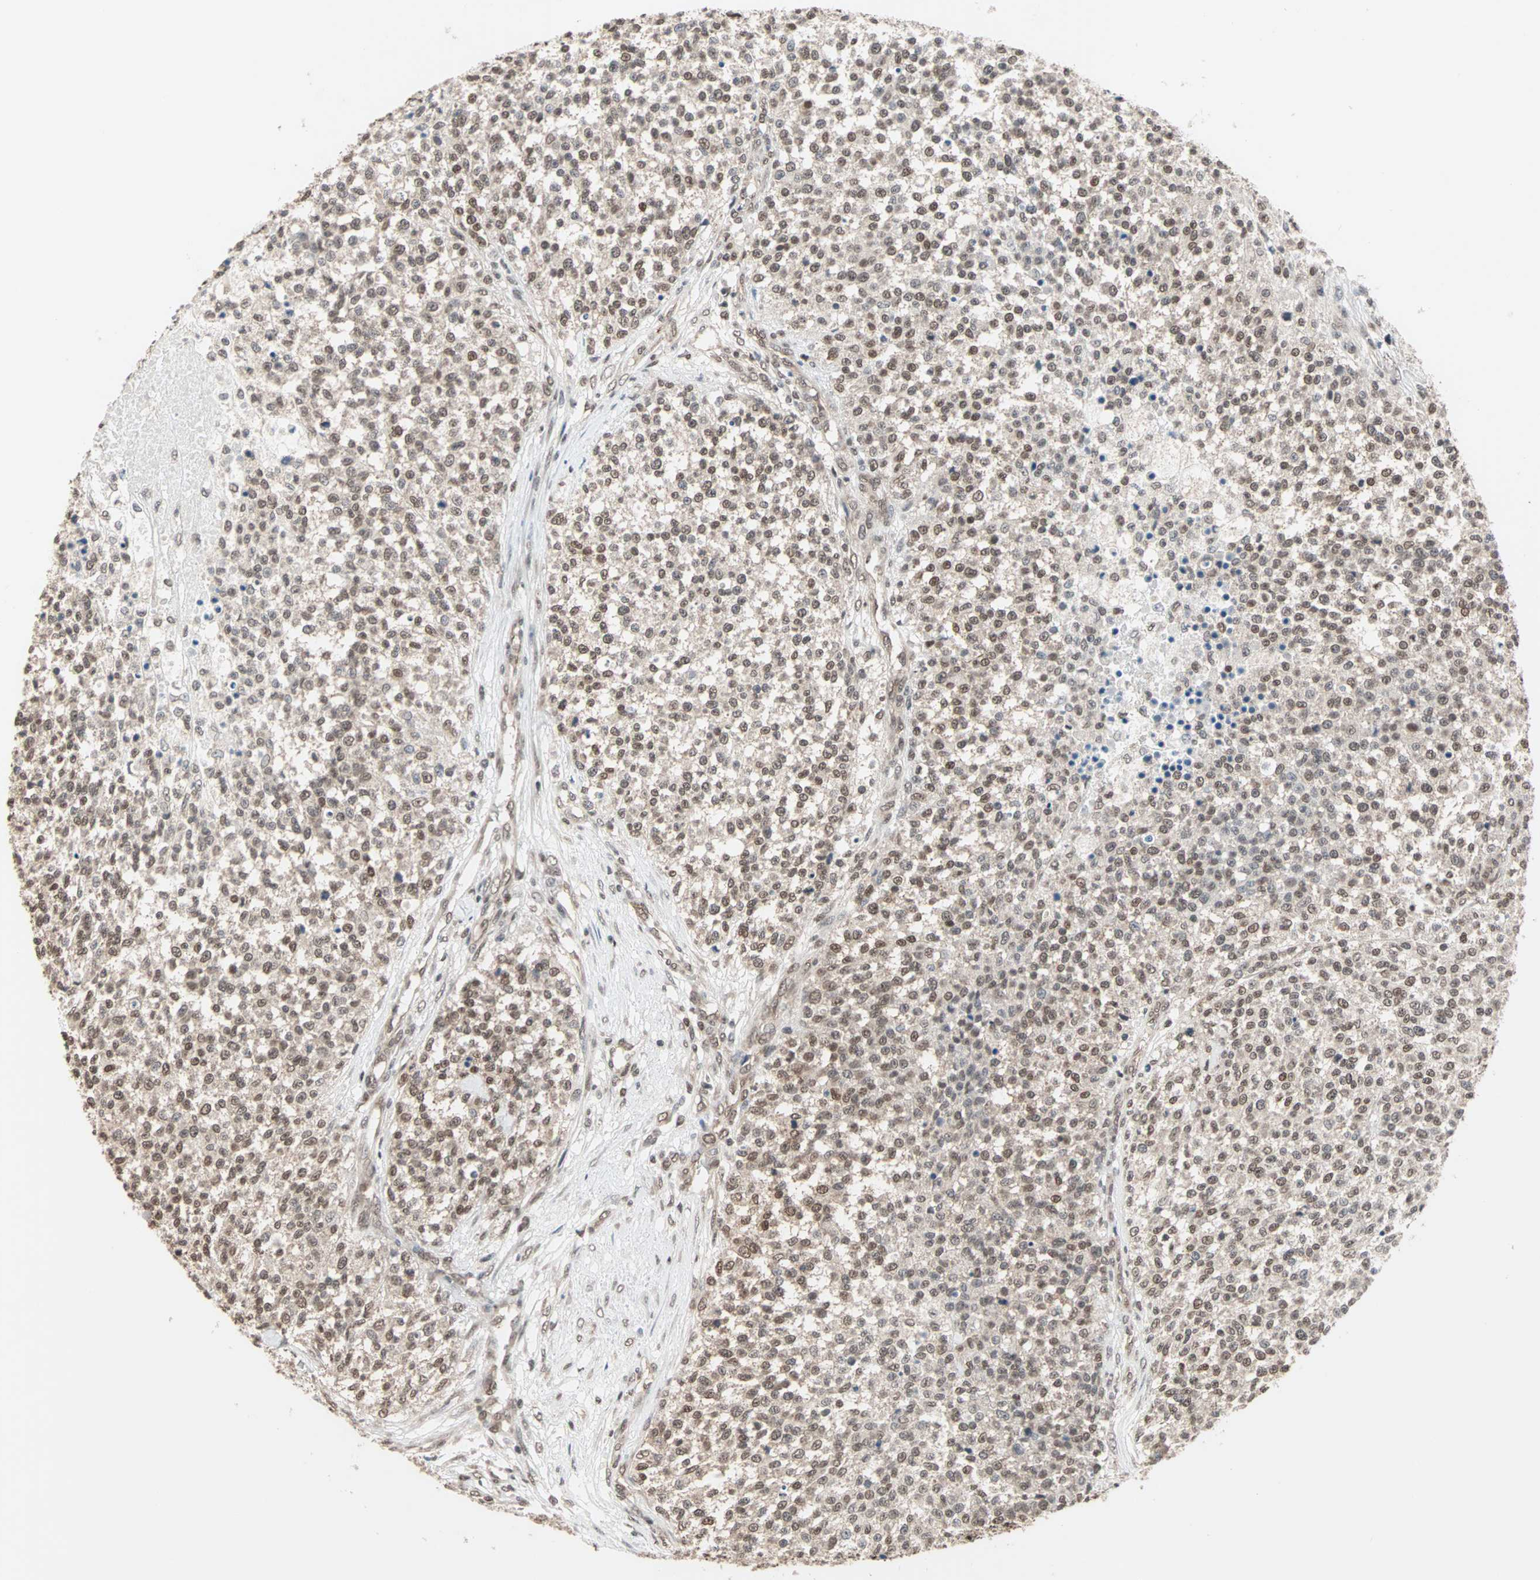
{"staining": {"intensity": "moderate", "quantity": ">75%", "location": "nuclear"}, "tissue": "testis cancer", "cell_type": "Tumor cells", "image_type": "cancer", "snomed": [{"axis": "morphology", "description": "Seminoma, NOS"}, {"axis": "topography", "description": "Testis"}], "caption": "DAB (3,3'-diaminobenzidine) immunohistochemical staining of human testis seminoma exhibits moderate nuclear protein staining in approximately >75% of tumor cells.", "gene": "DAZAP1", "patient": {"sex": "male", "age": 59}}